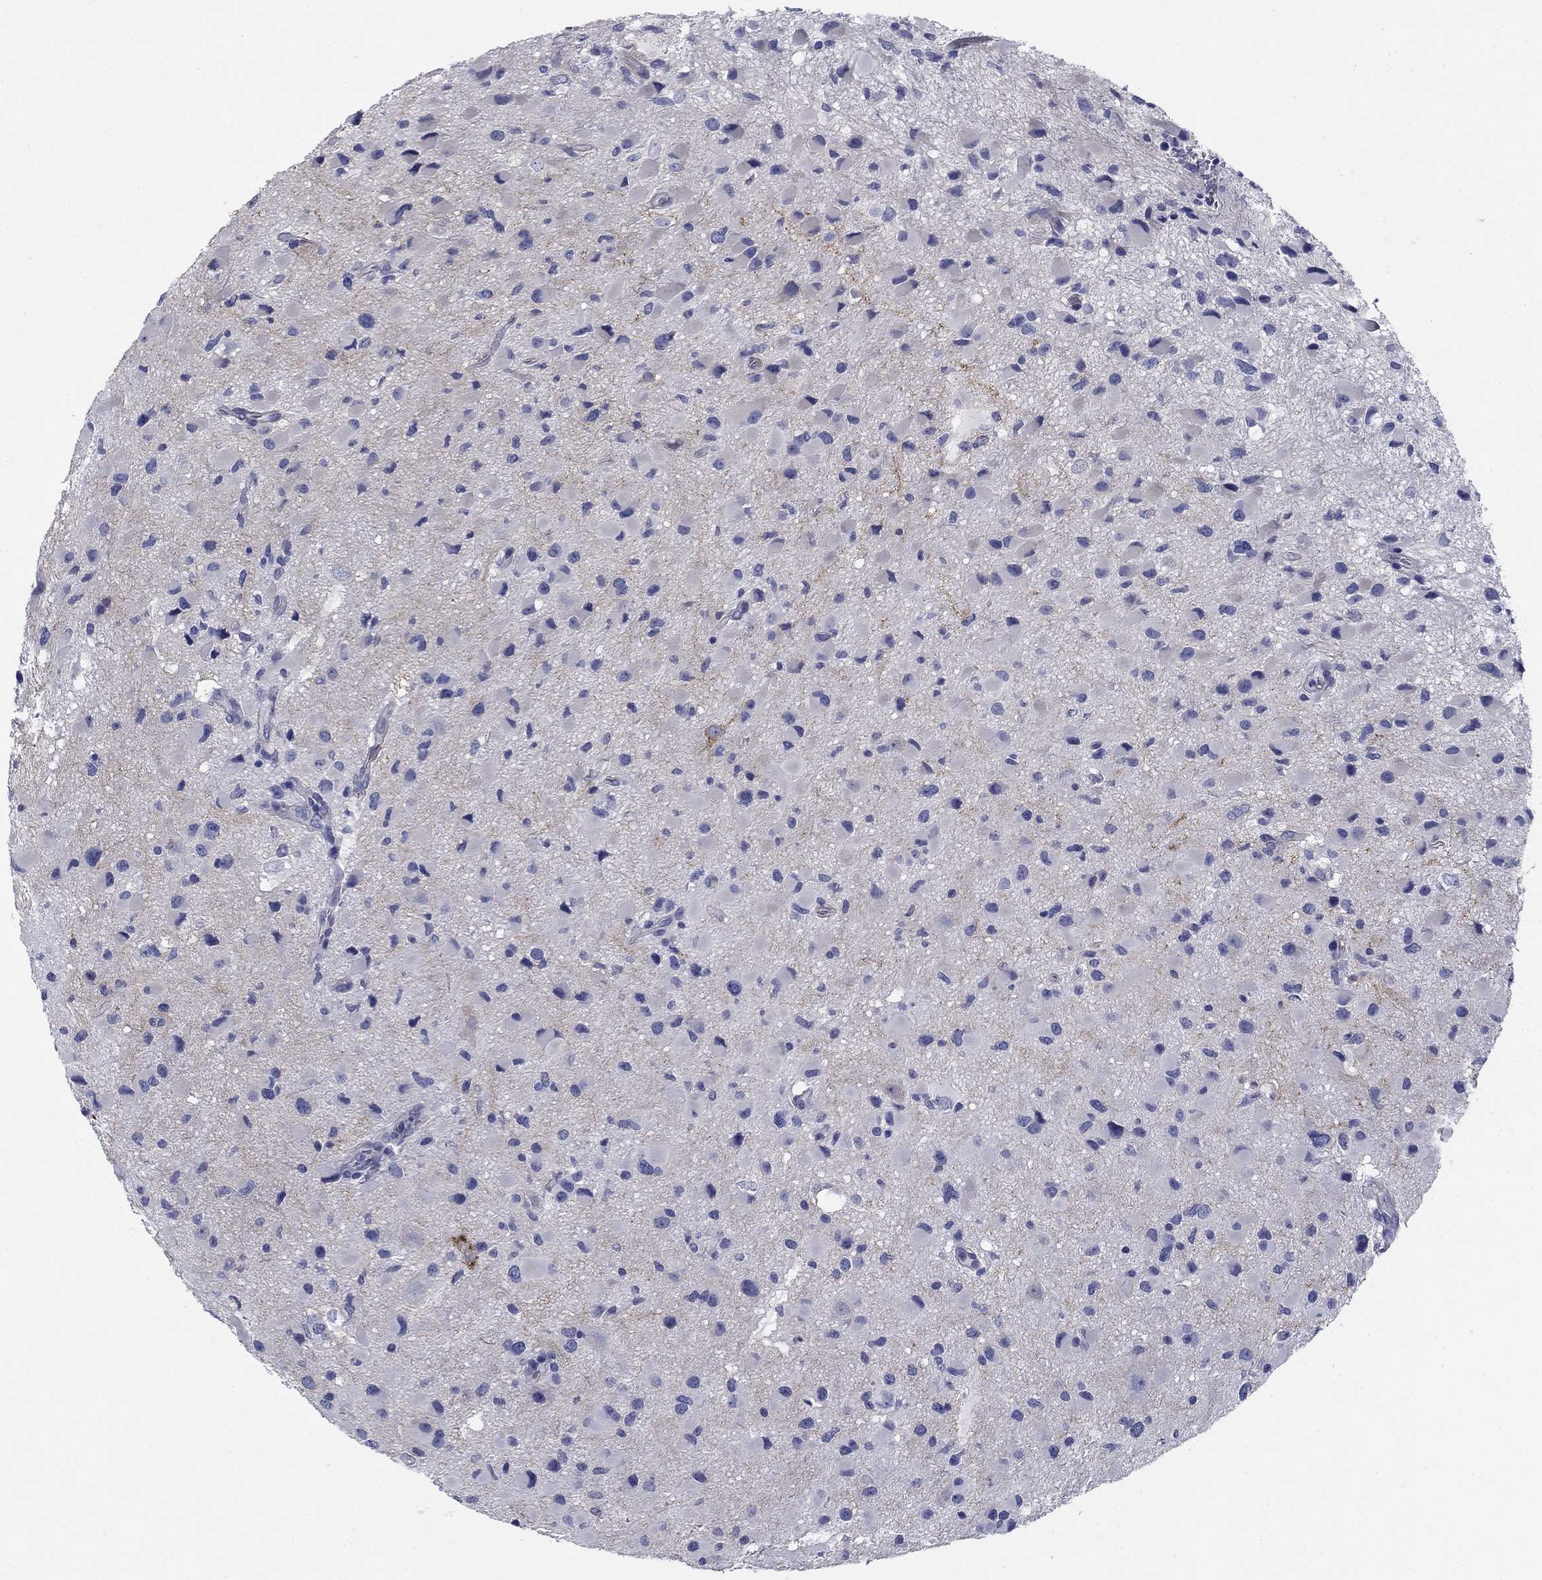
{"staining": {"intensity": "negative", "quantity": "none", "location": "none"}, "tissue": "glioma", "cell_type": "Tumor cells", "image_type": "cancer", "snomed": [{"axis": "morphology", "description": "Glioma, malignant, Low grade"}, {"axis": "topography", "description": "Brain"}], "caption": "Tumor cells show no significant positivity in malignant glioma (low-grade).", "gene": "PRKCG", "patient": {"sex": "female", "age": 32}}